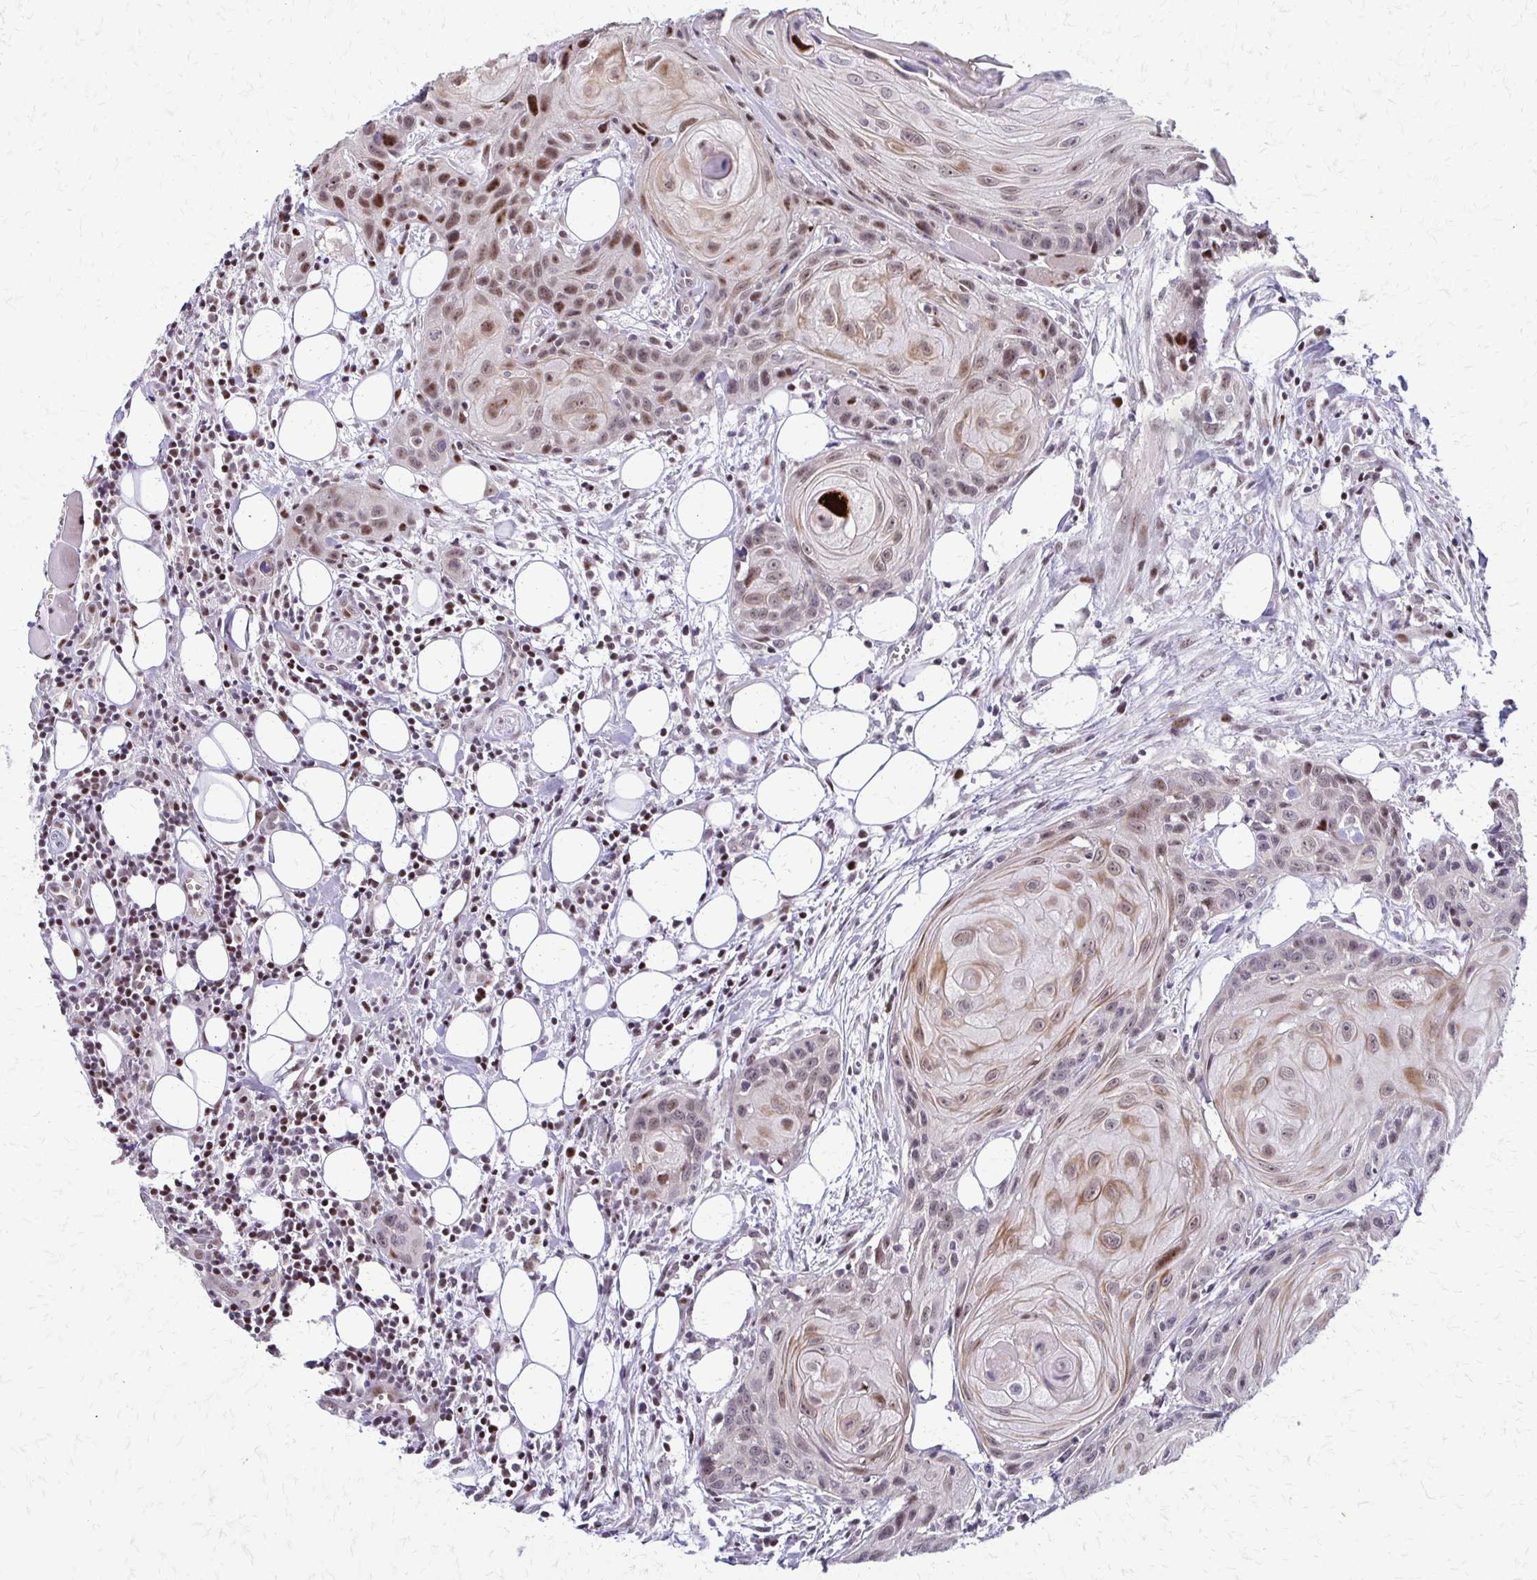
{"staining": {"intensity": "moderate", "quantity": "25%-75%", "location": "cytoplasmic/membranous,nuclear"}, "tissue": "head and neck cancer", "cell_type": "Tumor cells", "image_type": "cancer", "snomed": [{"axis": "morphology", "description": "Squamous cell carcinoma, NOS"}, {"axis": "topography", "description": "Oral tissue"}, {"axis": "topography", "description": "Head-Neck"}], "caption": "IHC of head and neck cancer reveals medium levels of moderate cytoplasmic/membranous and nuclear staining in approximately 25%-75% of tumor cells.", "gene": "TRIR", "patient": {"sex": "male", "age": 58}}